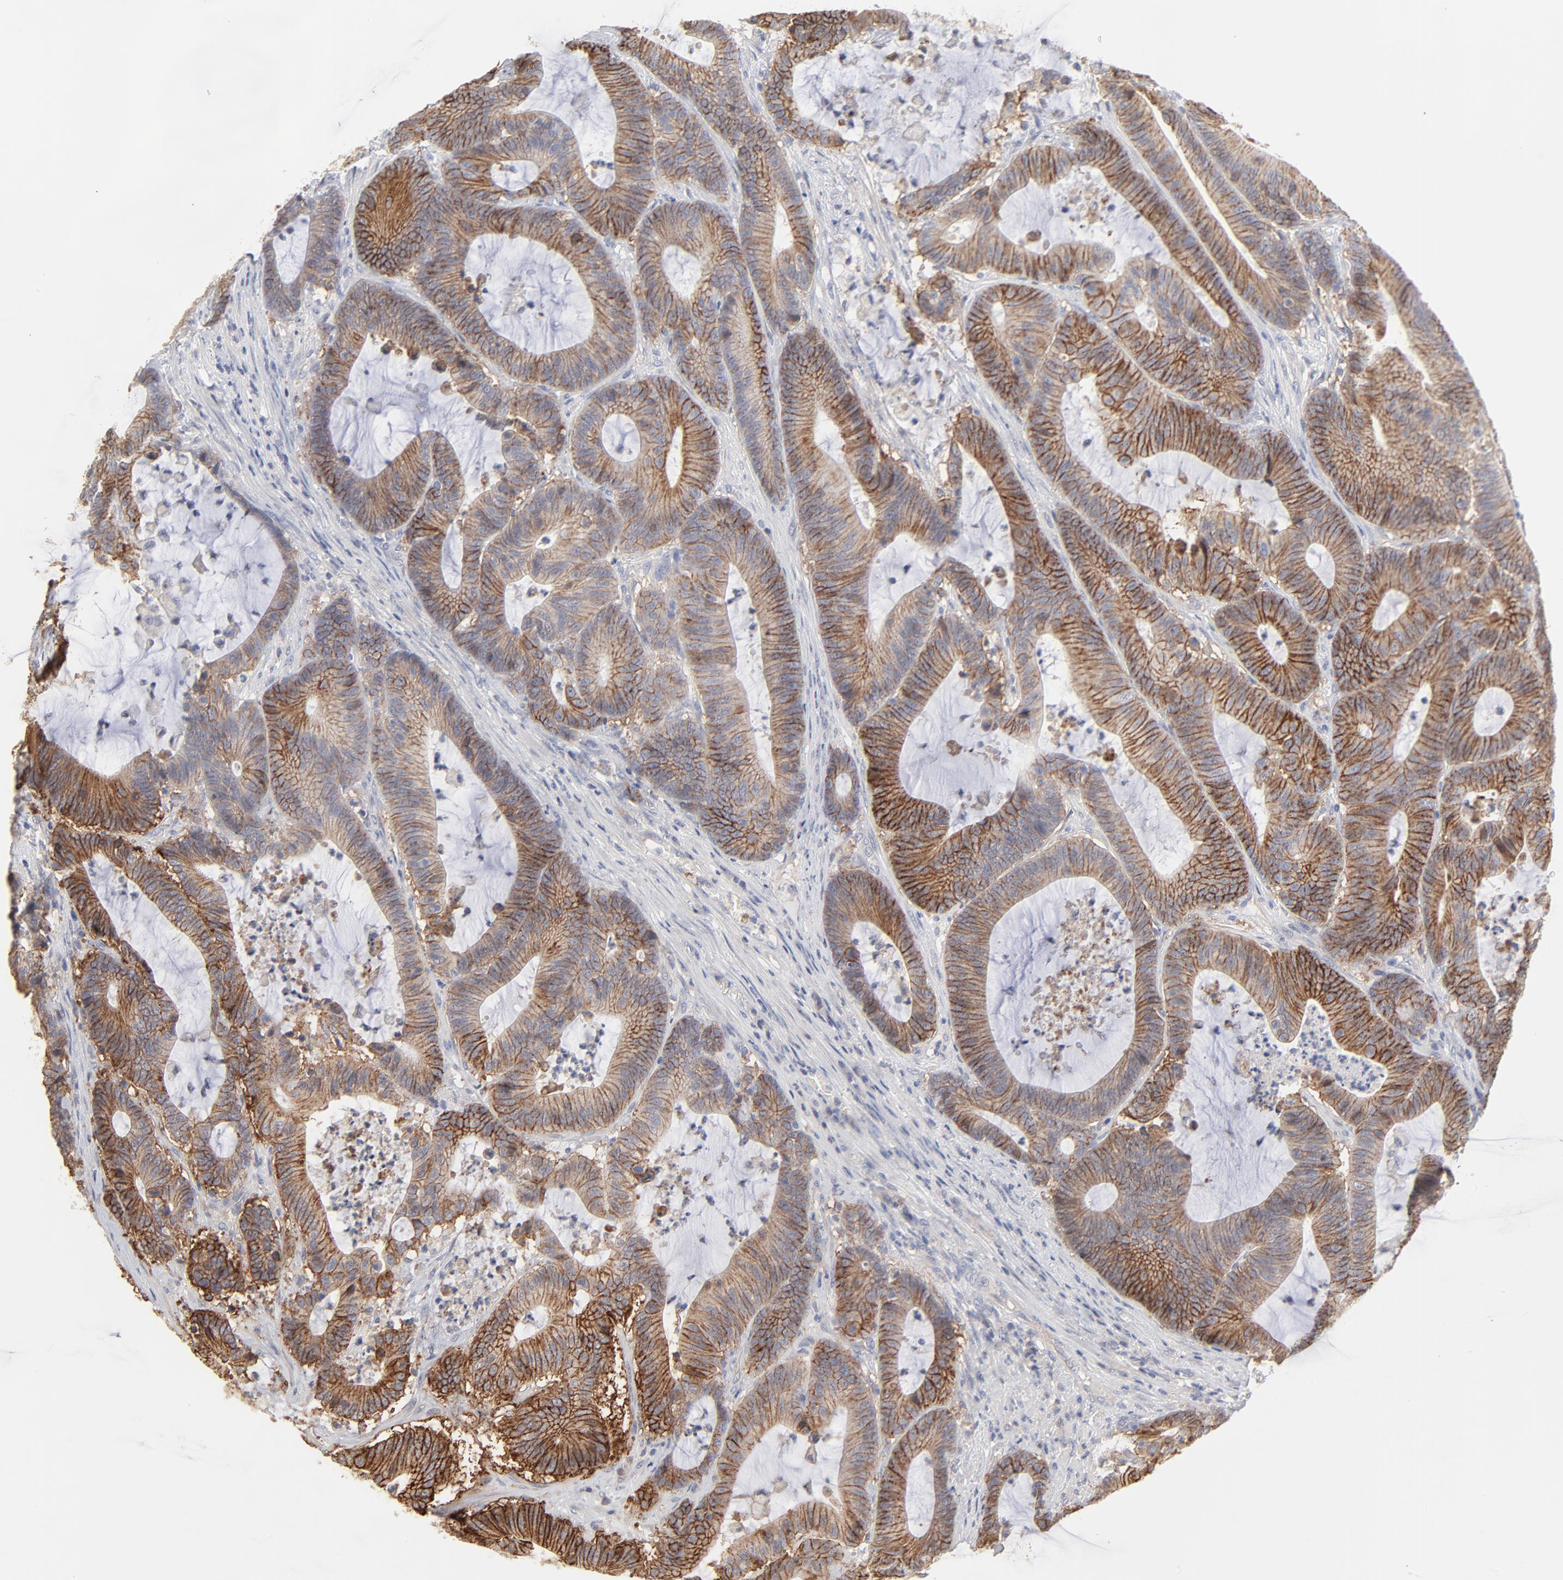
{"staining": {"intensity": "strong", "quantity": ">75%", "location": "cytoplasmic/membranous"}, "tissue": "colorectal cancer", "cell_type": "Tumor cells", "image_type": "cancer", "snomed": [{"axis": "morphology", "description": "Adenocarcinoma, NOS"}, {"axis": "topography", "description": "Colon"}], "caption": "Immunohistochemistry (IHC) micrograph of neoplastic tissue: colorectal adenocarcinoma stained using immunohistochemistry reveals high levels of strong protein expression localized specifically in the cytoplasmic/membranous of tumor cells, appearing as a cytoplasmic/membranous brown color.", "gene": "SLC16A1", "patient": {"sex": "female", "age": 84}}